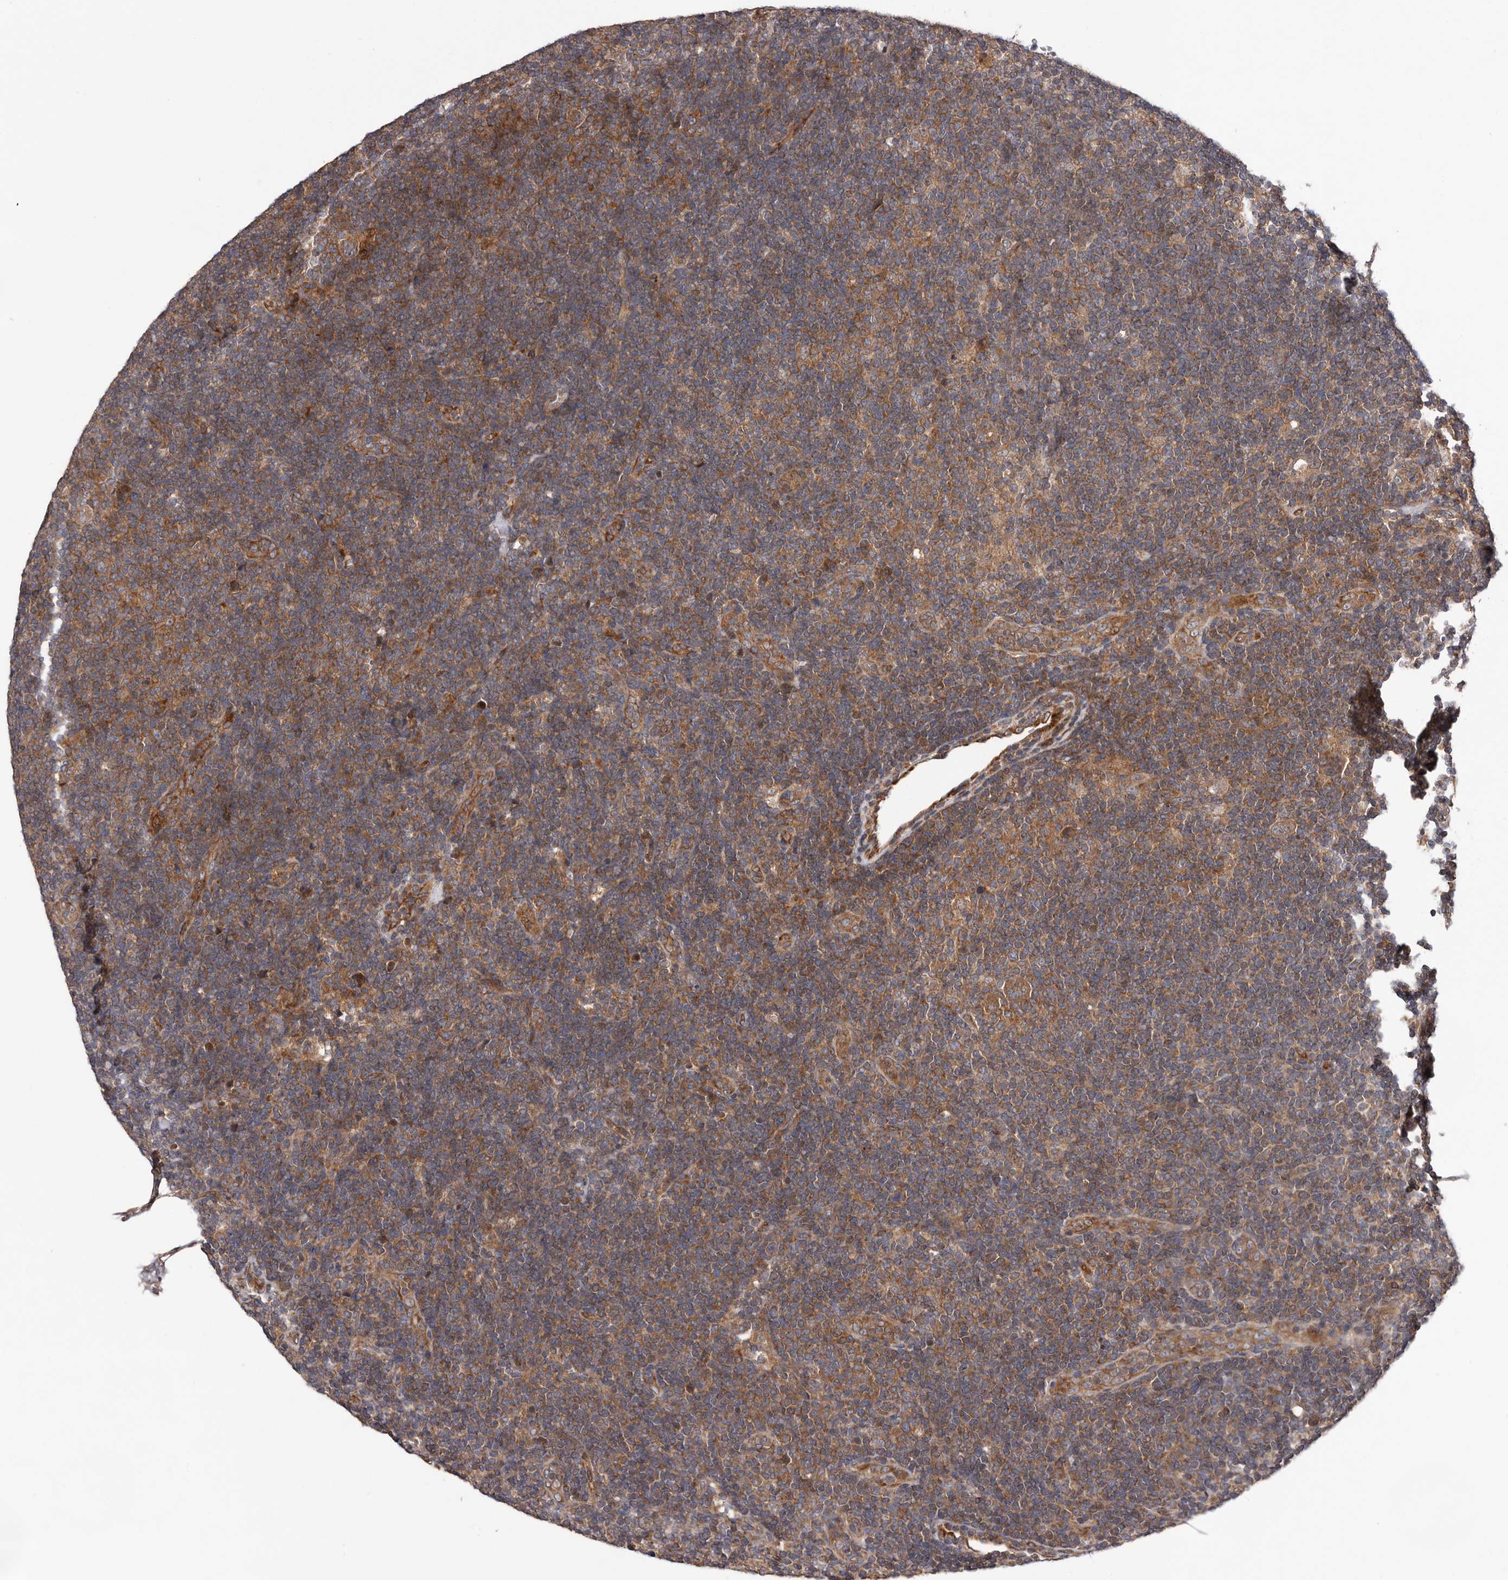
{"staining": {"intensity": "moderate", "quantity": ">75%", "location": "cytoplasmic/membranous"}, "tissue": "lymphoma", "cell_type": "Tumor cells", "image_type": "cancer", "snomed": [{"axis": "morphology", "description": "Hodgkin's disease, NOS"}, {"axis": "topography", "description": "Lymph node"}], "caption": "Protein expression analysis of lymphoma shows moderate cytoplasmic/membranous staining in approximately >75% of tumor cells. The staining was performed using DAB (3,3'-diaminobenzidine), with brown indicating positive protein expression. Nuclei are stained blue with hematoxylin.", "gene": "VPS37A", "patient": {"sex": "female", "age": 57}}